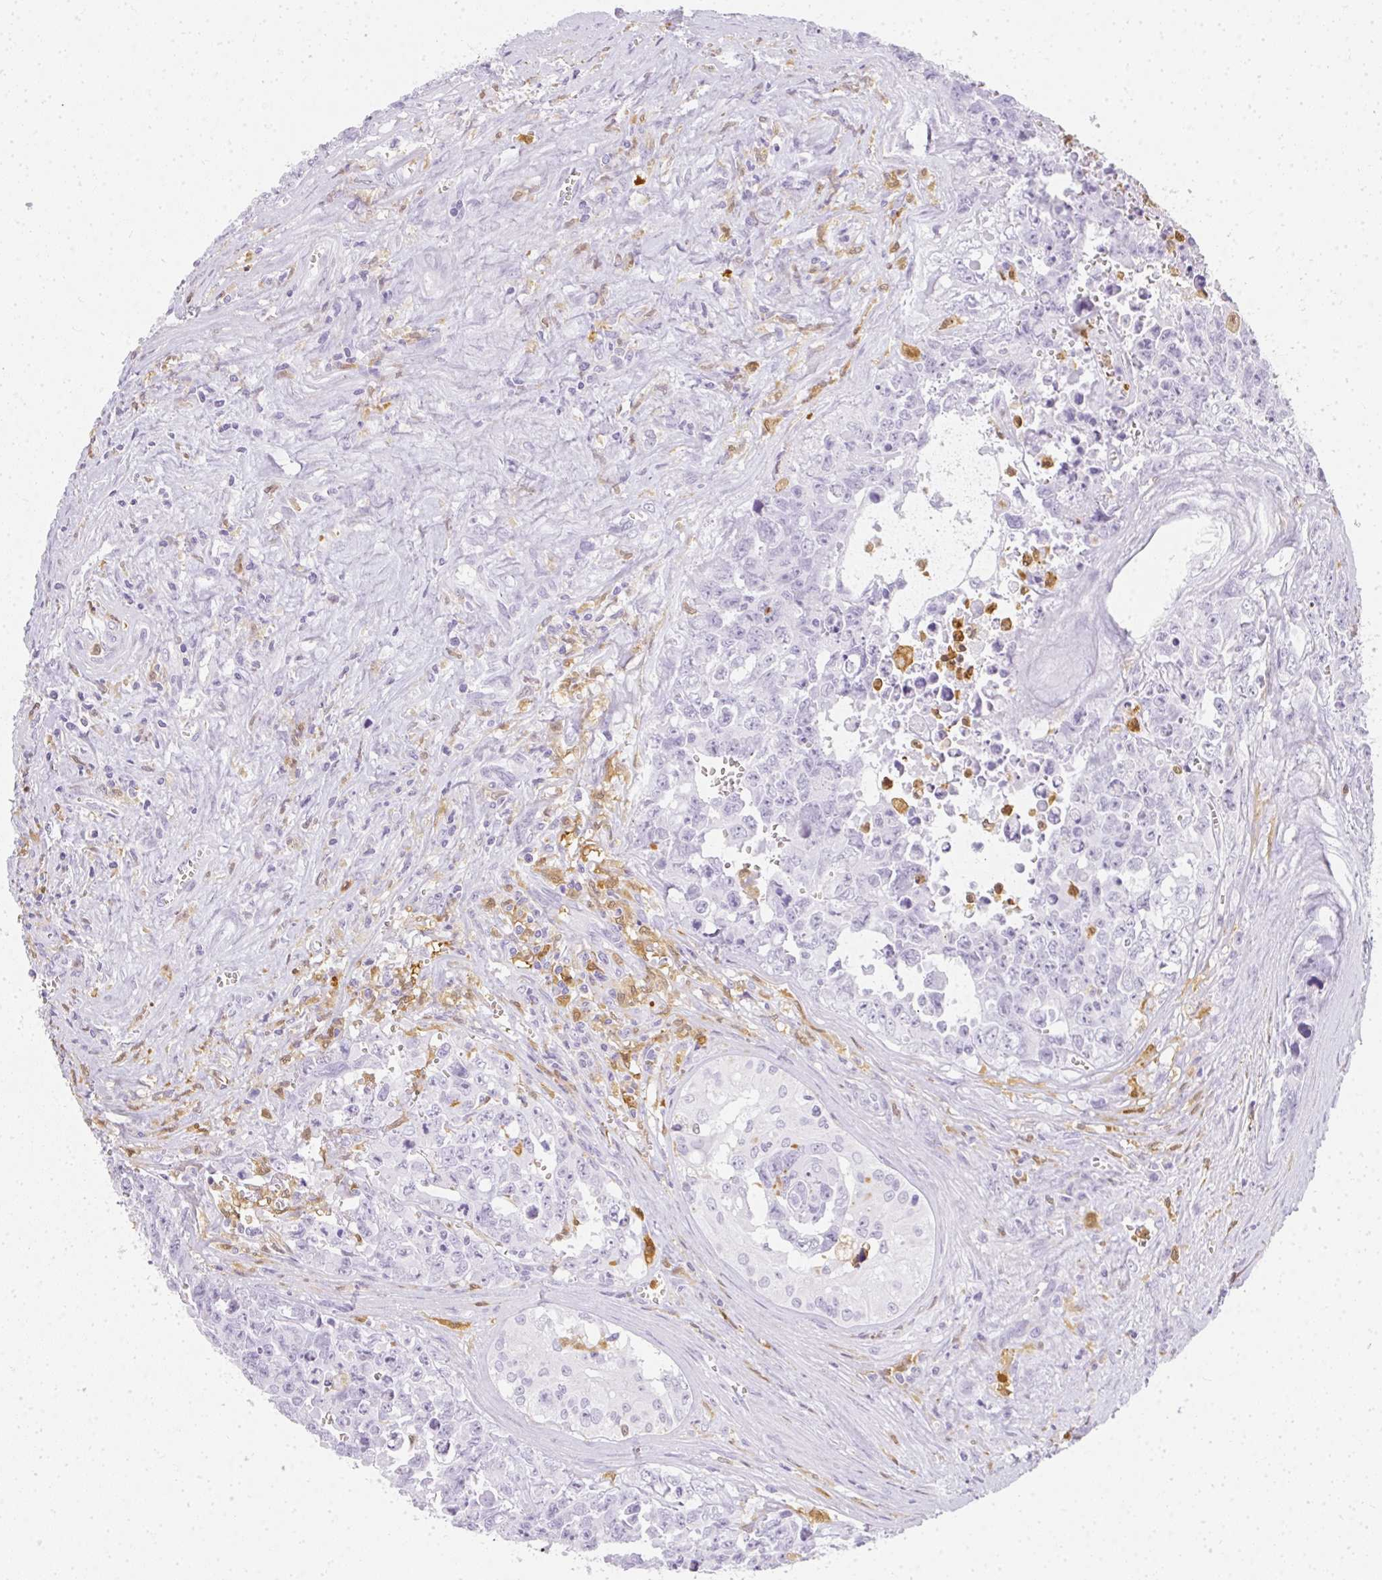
{"staining": {"intensity": "negative", "quantity": "none", "location": "none"}, "tissue": "testis cancer", "cell_type": "Tumor cells", "image_type": "cancer", "snomed": [{"axis": "morphology", "description": "Carcinoma, Embryonal, NOS"}, {"axis": "topography", "description": "Testis"}], "caption": "IHC of embryonal carcinoma (testis) shows no staining in tumor cells.", "gene": "HK3", "patient": {"sex": "male", "age": 24}}